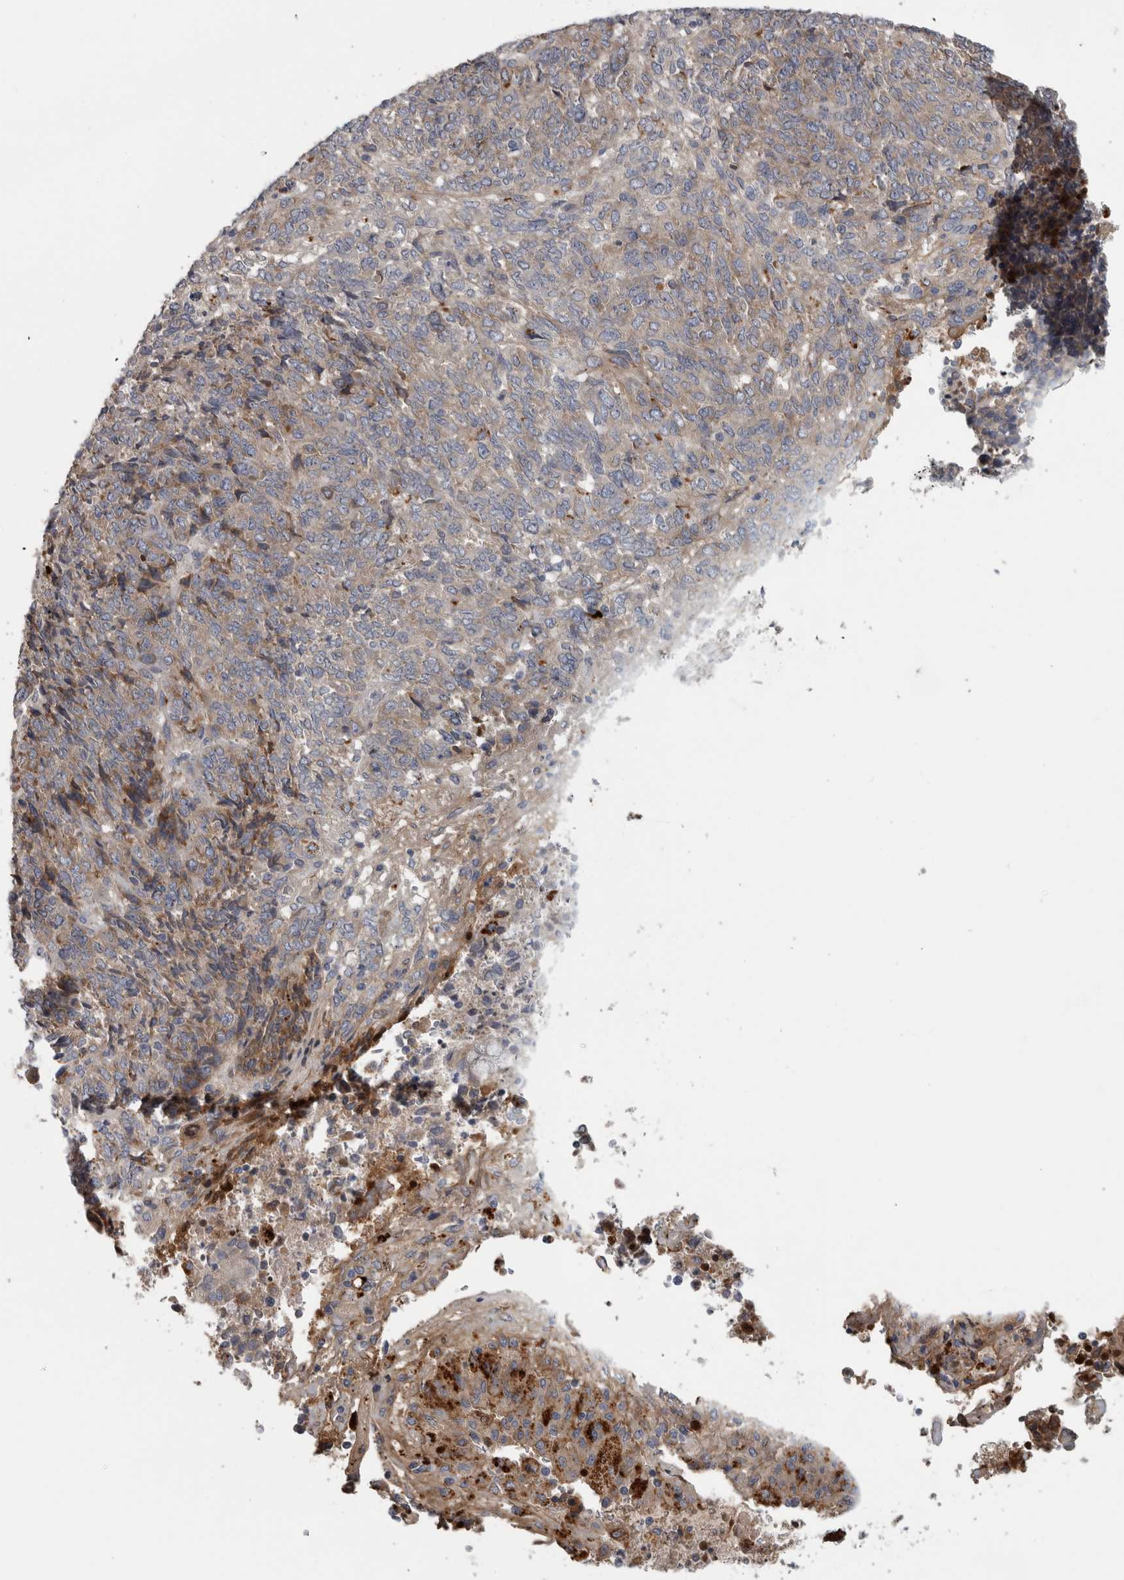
{"staining": {"intensity": "weak", "quantity": ">75%", "location": "cytoplasmic/membranous"}, "tissue": "endometrial cancer", "cell_type": "Tumor cells", "image_type": "cancer", "snomed": [{"axis": "morphology", "description": "Adenocarcinoma, NOS"}, {"axis": "topography", "description": "Endometrium"}], "caption": "Human endometrial adenocarcinoma stained with a brown dye displays weak cytoplasmic/membranous positive positivity in approximately >75% of tumor cells.", "gene": "ATXN2", "patient": {"sex": "female", "age": 80}}